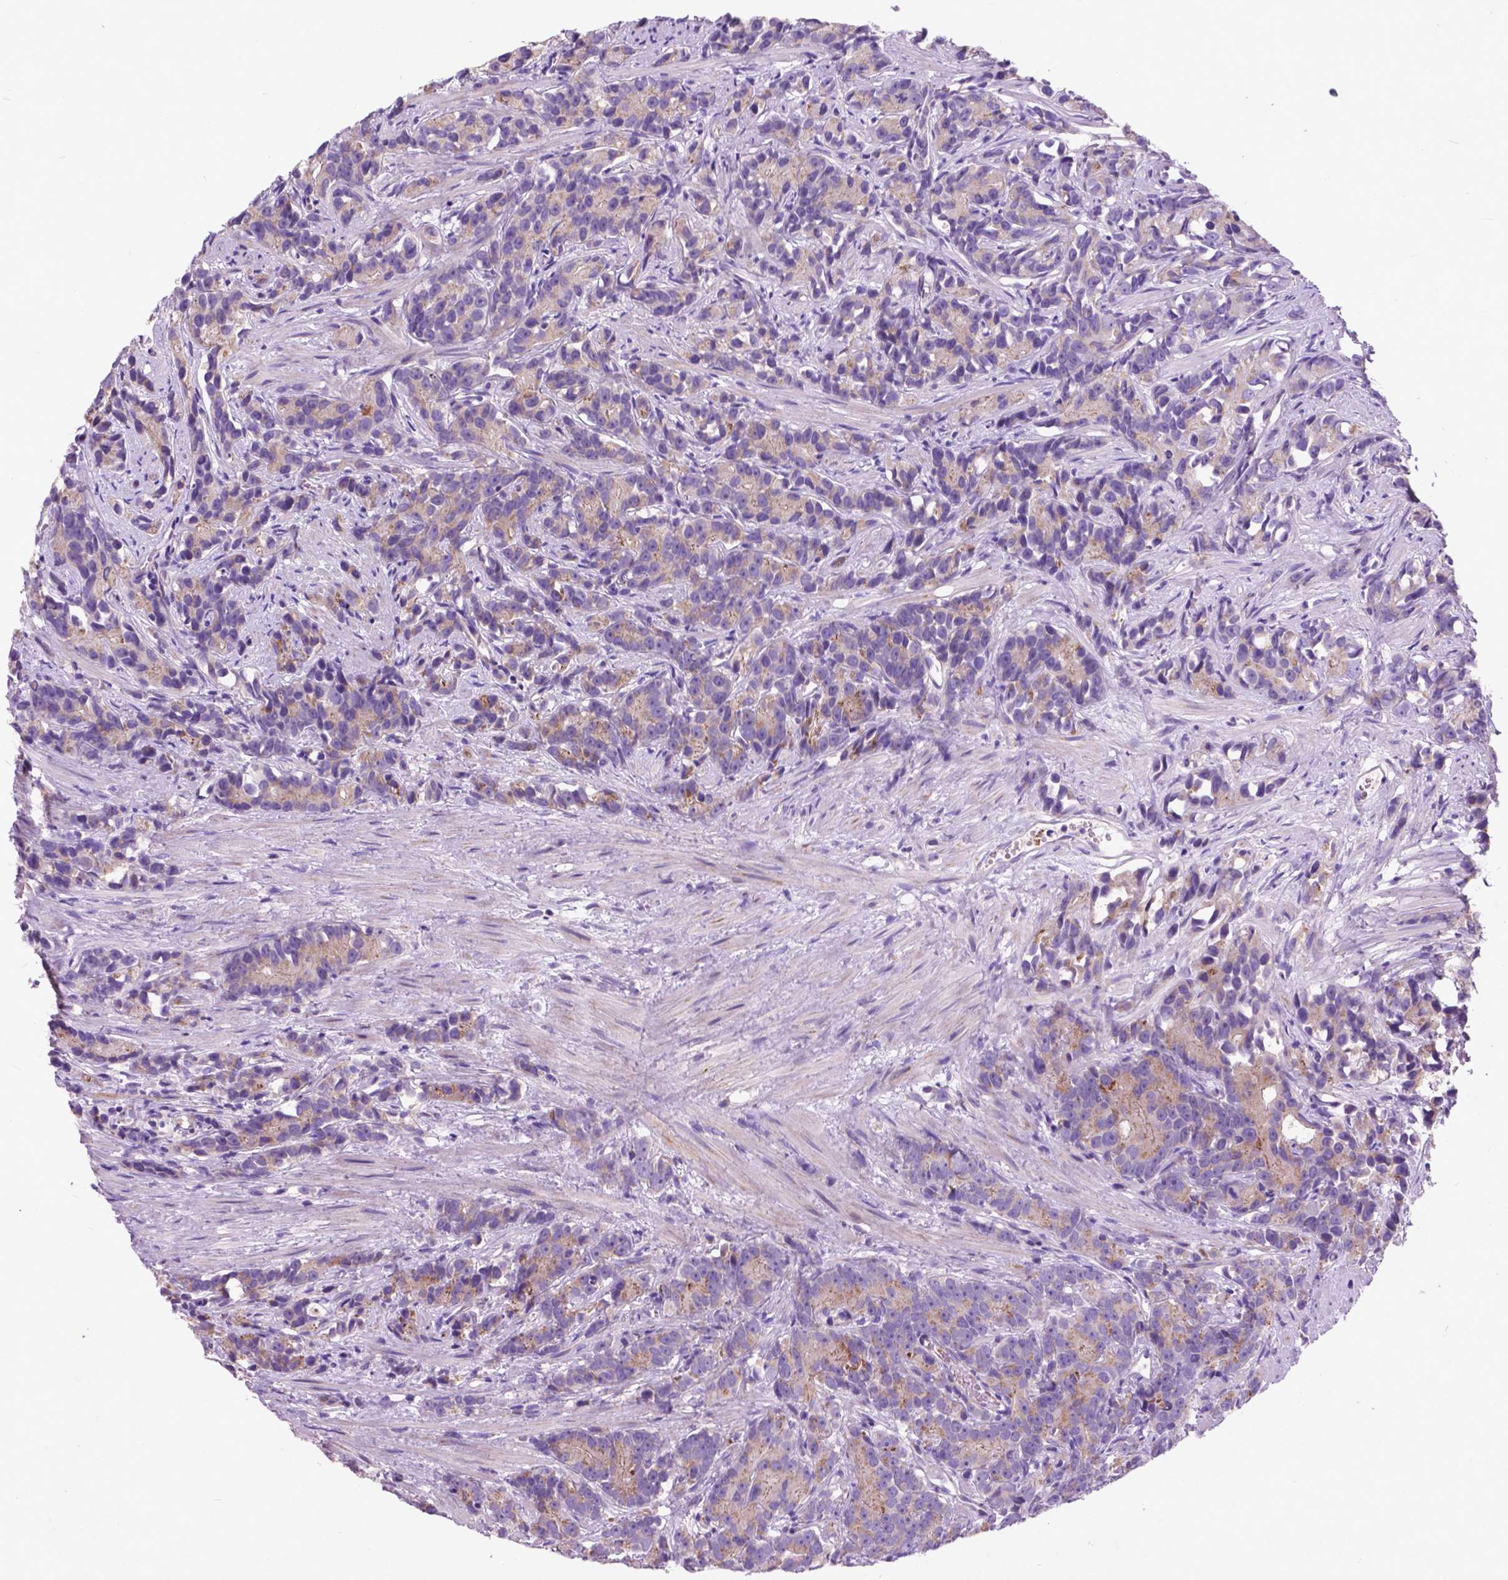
{"staining": {"intensity": "weak", "quantity": ">75%", "location": "cytoplasmic/membranous"}, "tissue": "prostate cancer", "cell_type": "Tumor cells", "image_type": "cancer", "snomed": [{"axis": "morphology", "description": "Adenocarcinoma, High grade"}, {"axis": "topography", "description": "Prostate"}], "caption": "This is a micrograph of immunohistochemistry staining of high-grade adenocarcinoma (prostate), which shows weak staining in the cytoplasmic/membranous of tumor cells.", "gene": "ATG4D", "patient": {"sex": "male", "age": 90}}